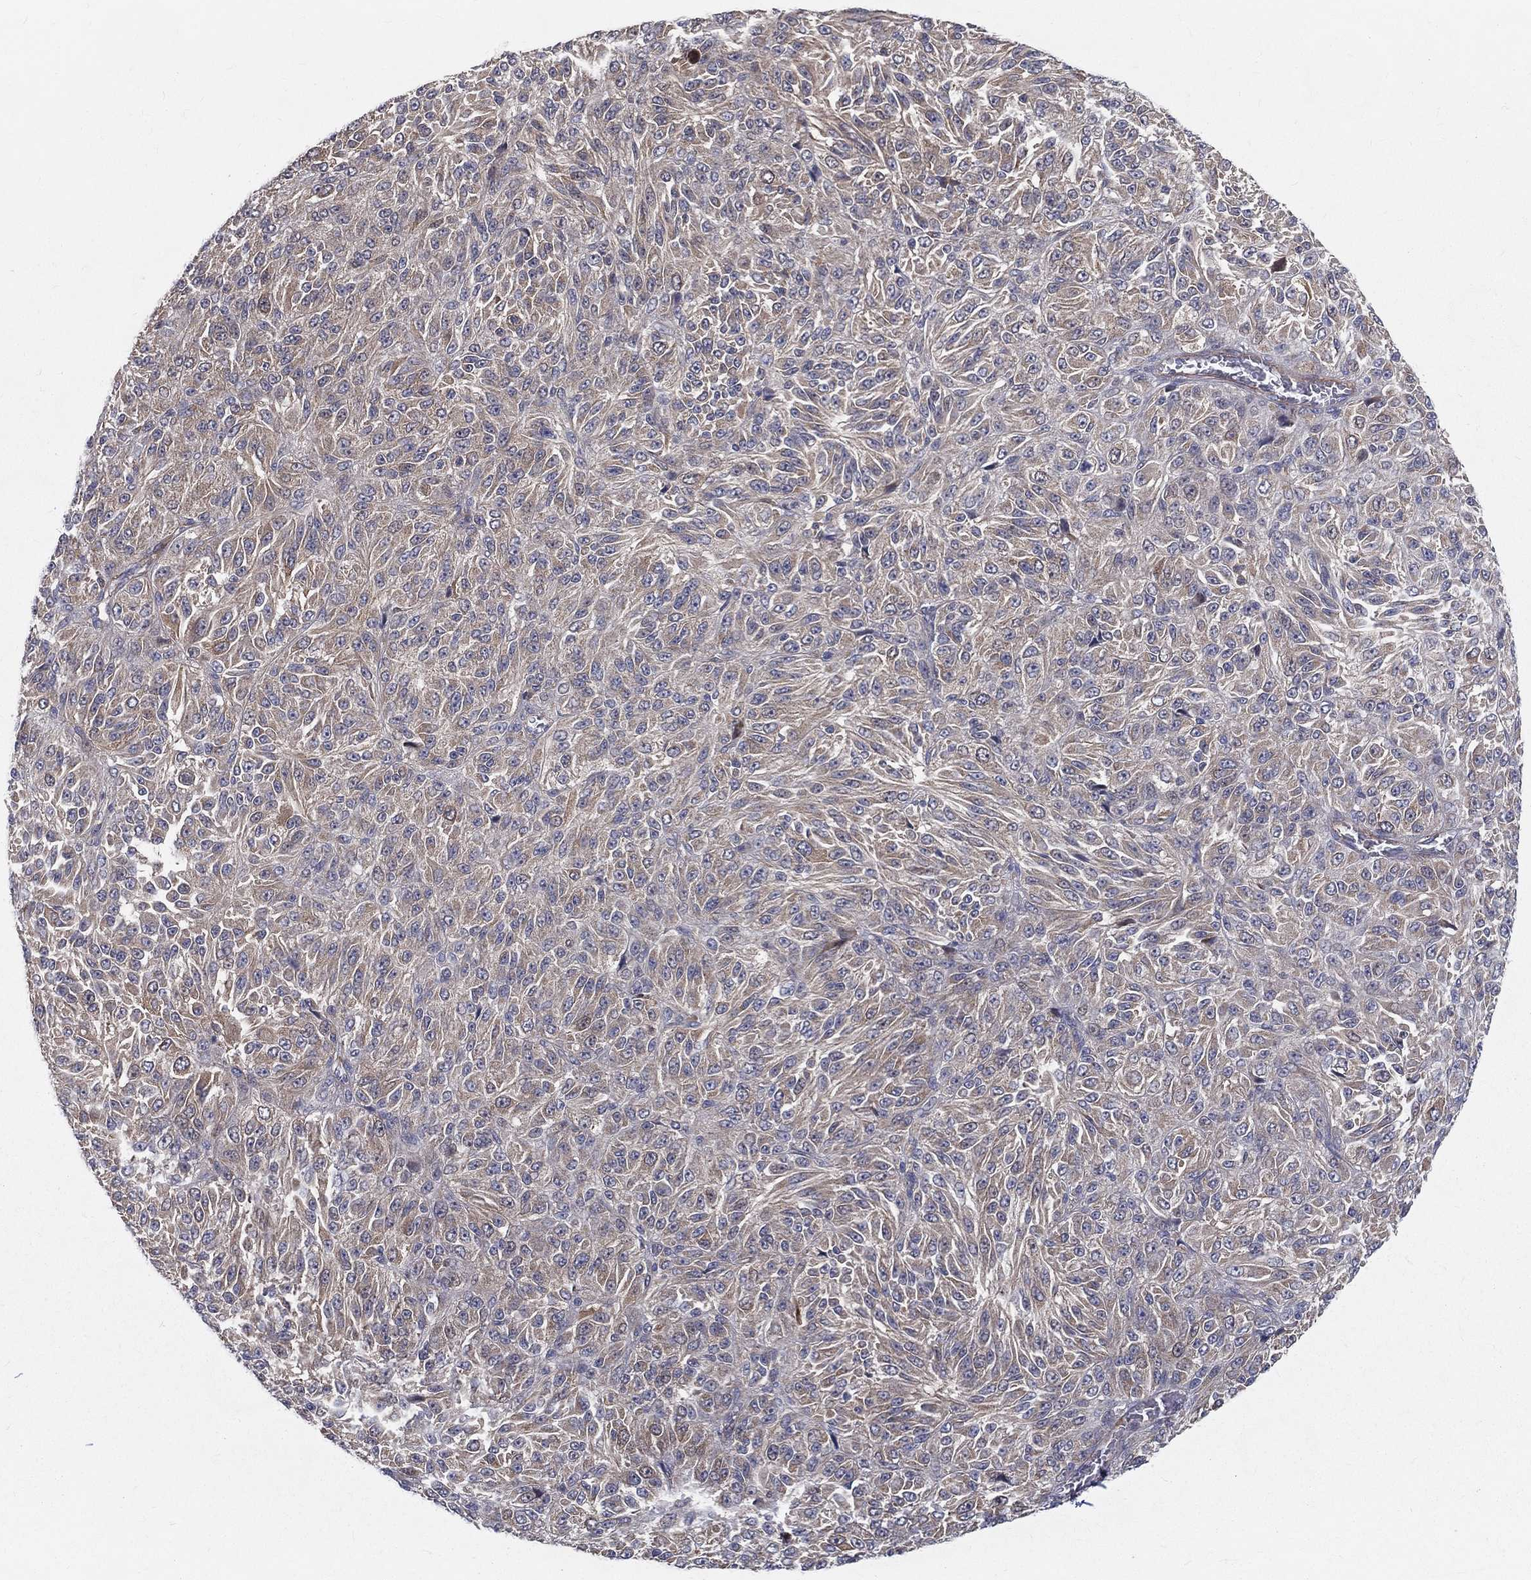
{"staining": {"intensity": "moderate", "quantity": "<25%", "location": "cytoplasmic/membranous"}, "tissue": "melanoma", "cell_type": "Tumor cells", "image_type": "cancer", "snomed": [{"axis": "morphology", "description": "Malignant melanoma, Metastatic site"}, {"axis": "topography", "description": "Brain"}], "caption": "Moderate cytoplasmic/membranous positivity is seen in about <25% of tumor cells in melanoma.", "gene": "POMZP3", "patient": {"sex": "female", "age": 56}}